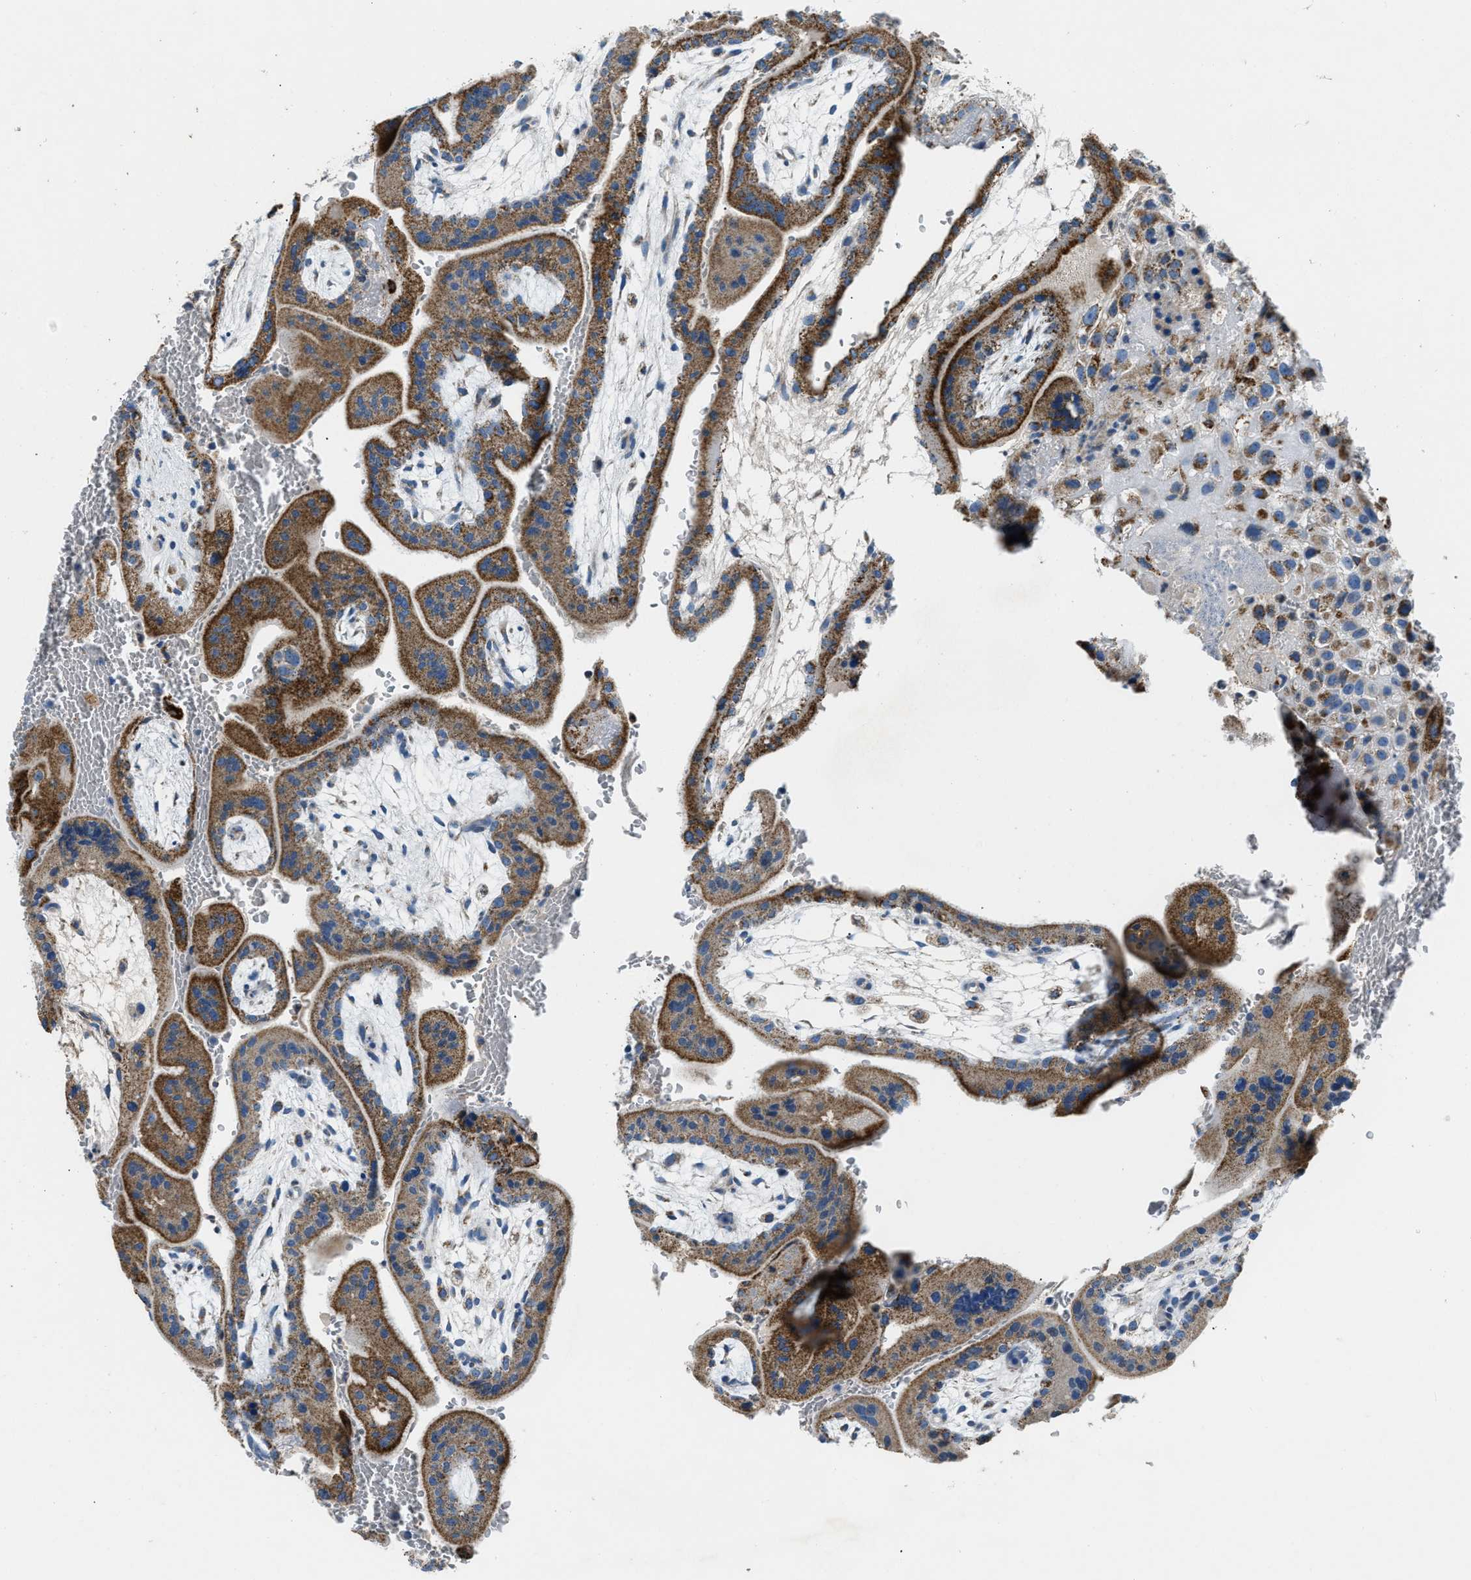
{"staining": {"intensity": "moderate", "quantity": "25%-75%", "location": "cytoplasmic/membranous"}, "tissue": "placenta", "cell_type": "Decidual cells", "image_type": "normal", "snomed": [{"axis": "morphology", "description": "Normal tissue, NOS"}, {"axis": "topography", "description": "Placenta"}], "caption": "Placenta stained with DAB (3,3'-diaminobenzidine) immunohistochemistry demonstrates medium levels of moderate cytoplasmic/membranous positivity in approximately 25%-75% of decidual cells. (brown staining indicates protein expression, while blue staining denotes nuclei).", "gene": "ACADVL", "patient": {"sex": "female", "age": 35}}